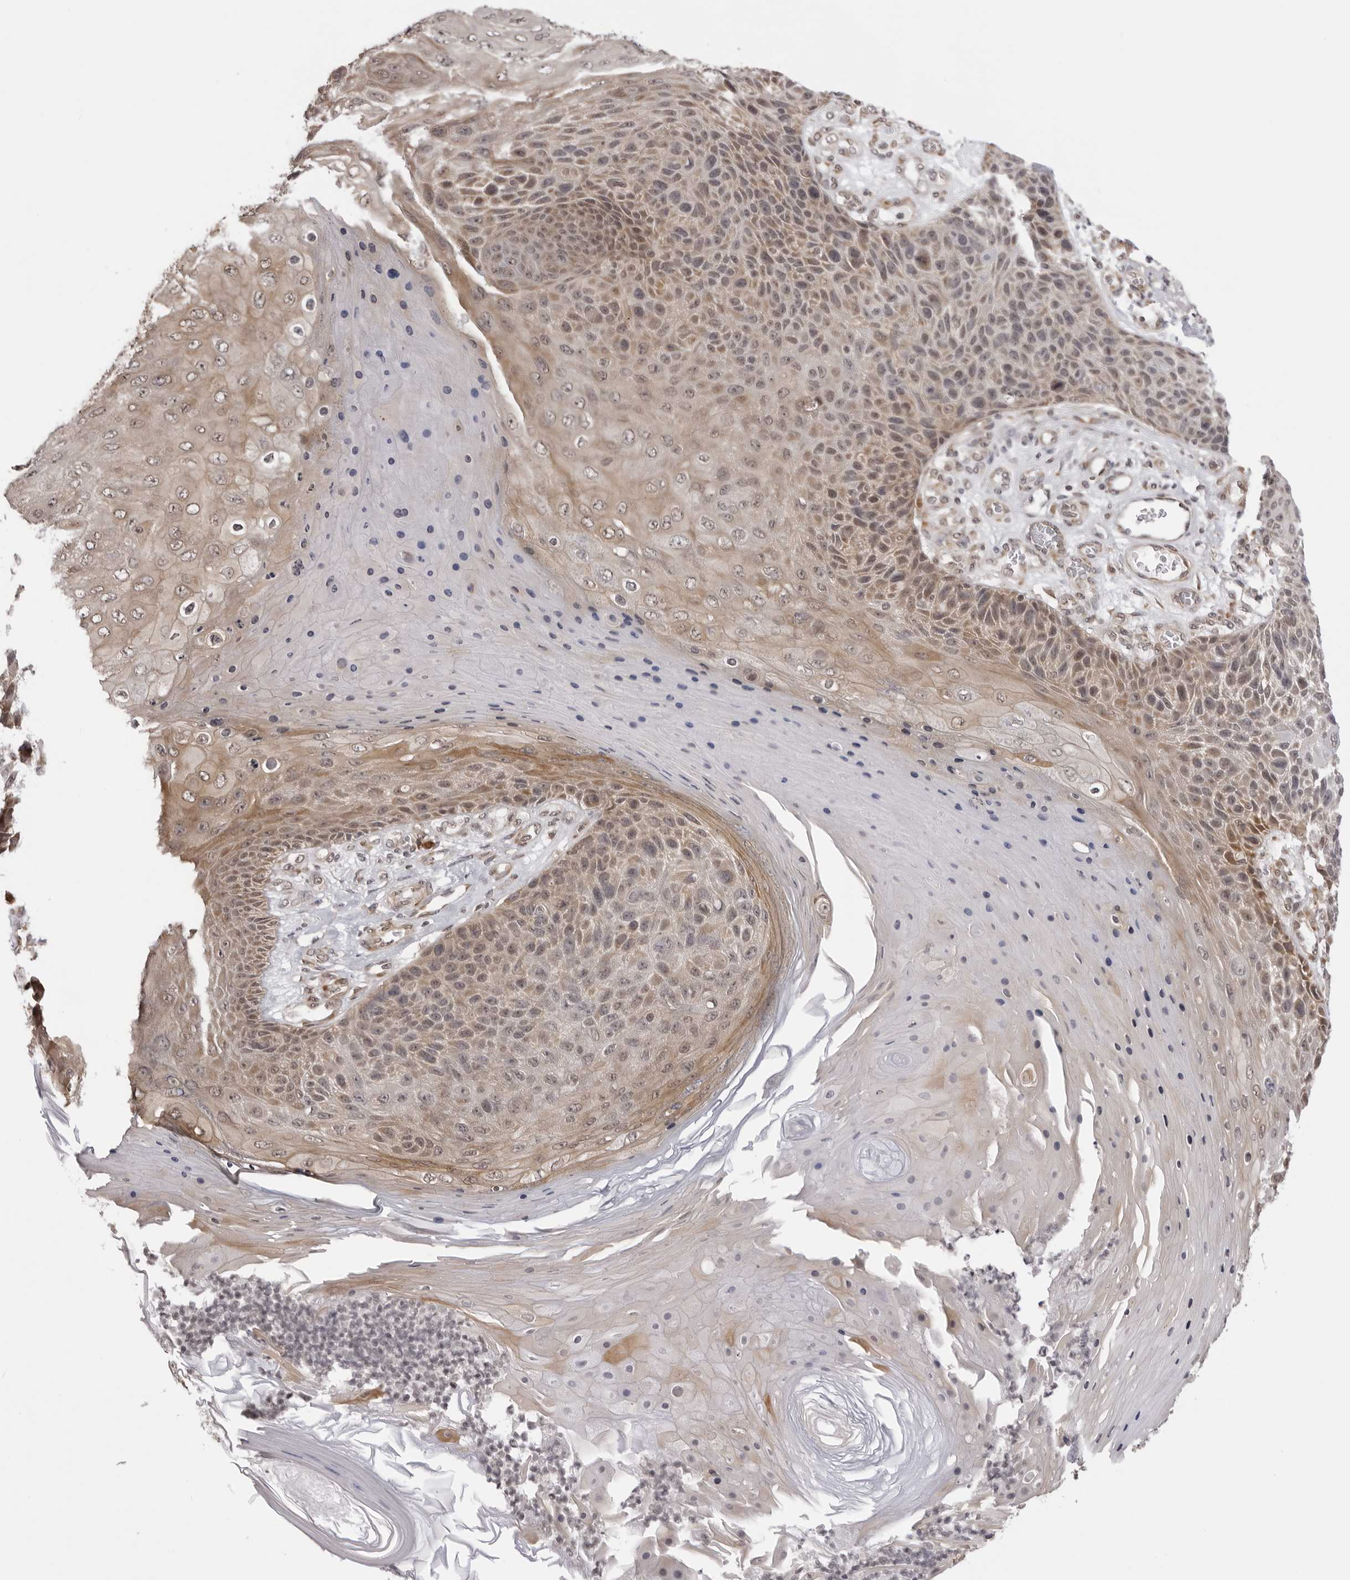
{"staining": {"intensity": "weak", "quantity": "25%-75%", "location": "cytoplasmic/membranous"}, "tissue": "skin cancer", "cell_type": "Tumor cells", "image_type": "cancer", "snomed": [{"axis": "morphology", "description": "Squamous cell carcinoma, NOS"}, {"axis": "topography", "description": "Skin"}], "caption": "Tumor cells show low levels of weak cytoplasmic/membranous expression in approximately 25%-75% of cells in skin cancer.", "gene": "ZC3H11A", "patient": {"sex": "female", "age": 88}}